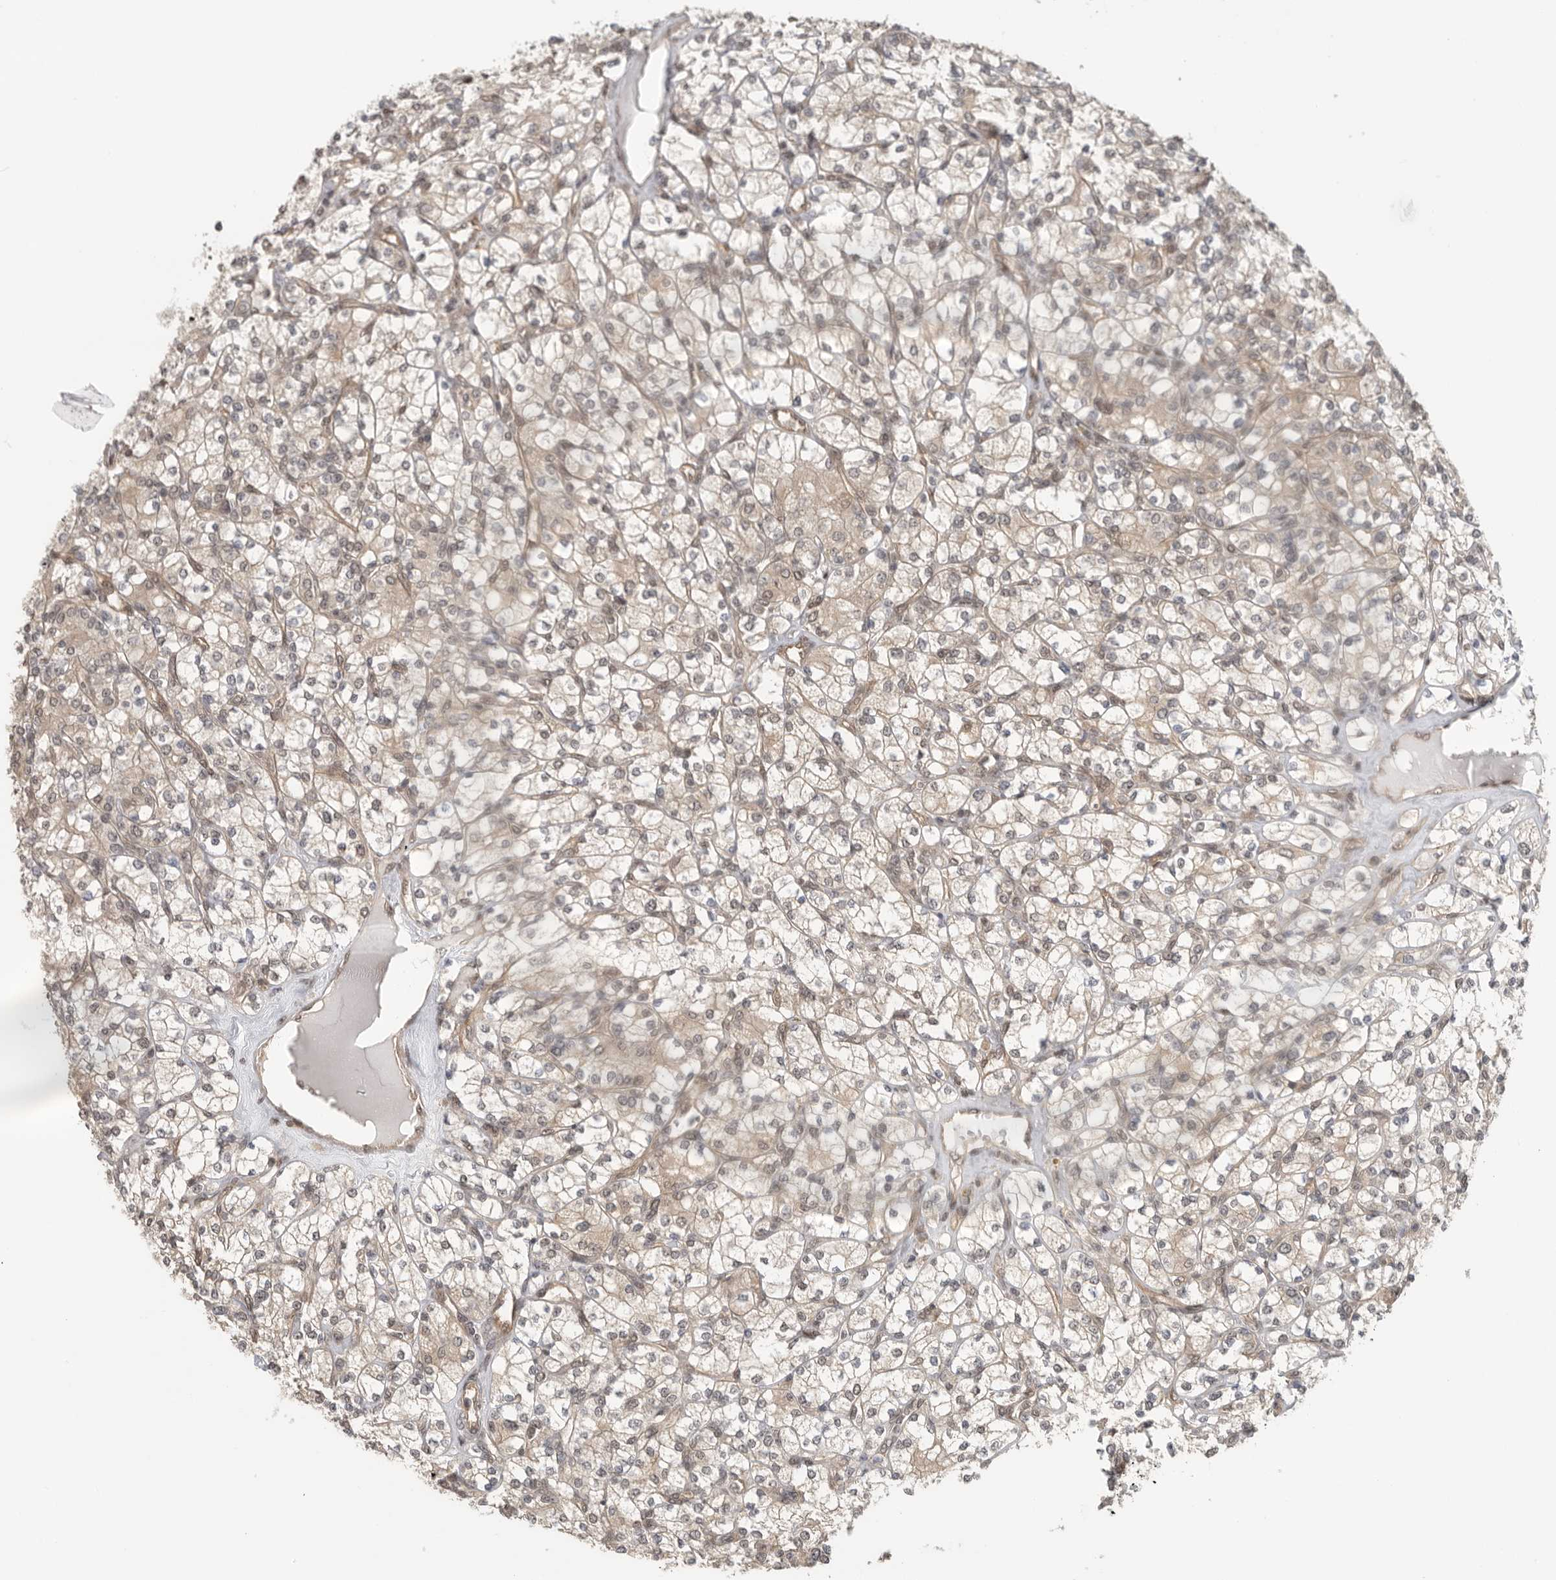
{"staining": {"intensity": "weak", "quantity": "25%-75%", "location": "cytoplasmic/membranous"}, "tissue": "renal cancer", "cell_type": "Tumor cells", "image_type": "cancer", "snomed": [{"axis": "morphology", "description": "Adenocarcinoma, NOS"}, {"axis": "topography", "description": "Kidney"}], "caption": "Adenocarcinoma (renal) stained with a brown dye reveals weak cytoplasmic/membranous positive positivity in approximately 25%-75% of tumor cells.", "gene": "VPS50", "patient": {"sex": "male", "age": 77}}